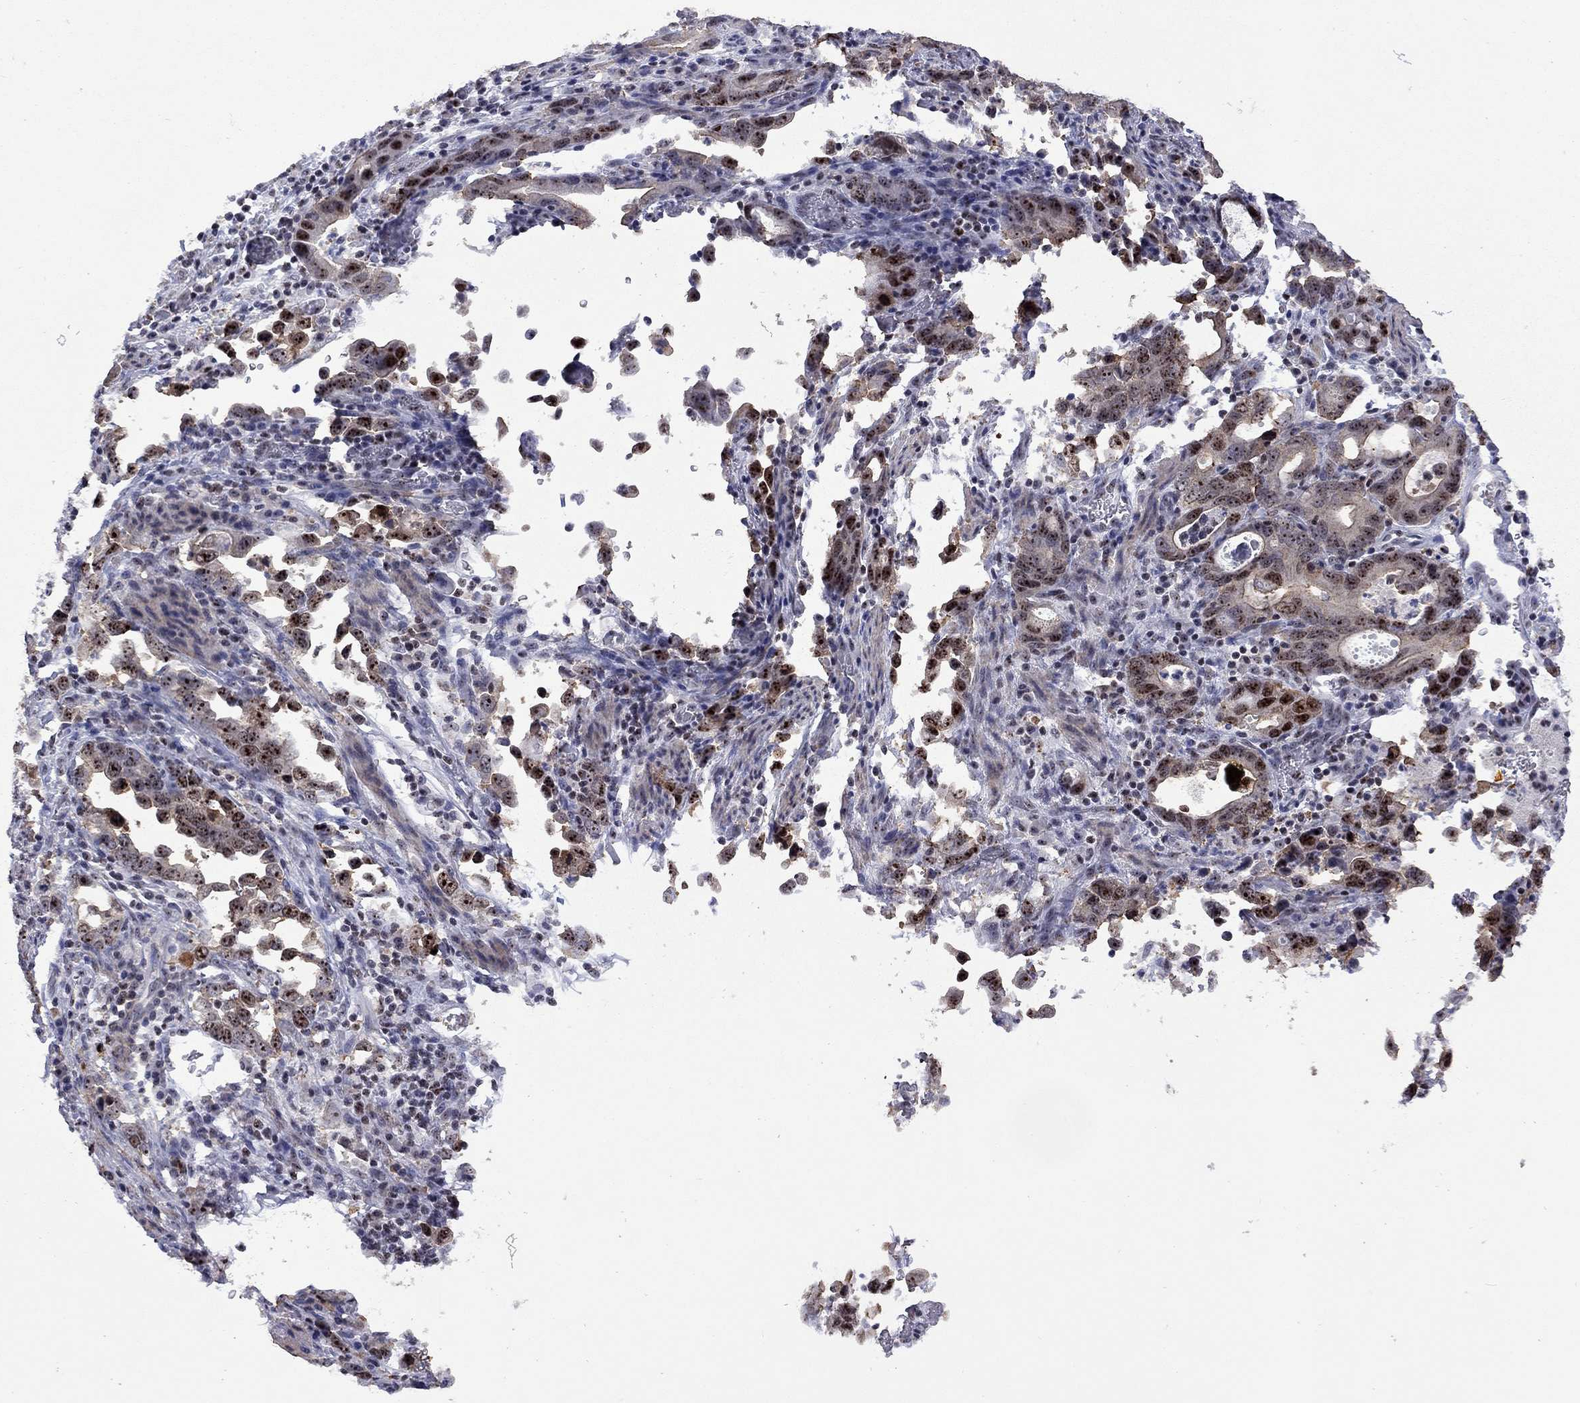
{"staining": {"intensity": "strong", "quantity": "25%-75%", "location": "nuclear"}, "tissue": "stomach cancer", "cell_type": "Tumor cells", "image_type": "cancer", "snomed": [{"axis": "morphology", "description": "Adenocarcinoma, NOS"}, {"axis": "topography", "description": "Stomach, upper"}], "caption": "This is a micrograph of immunohistochemistry staining of stomach adenocarcinoma, which shows strong positivity in the nuclear of tumor cells.", "gene": "SPOUT1", "patient": {"sex": "male", "age": 74}}